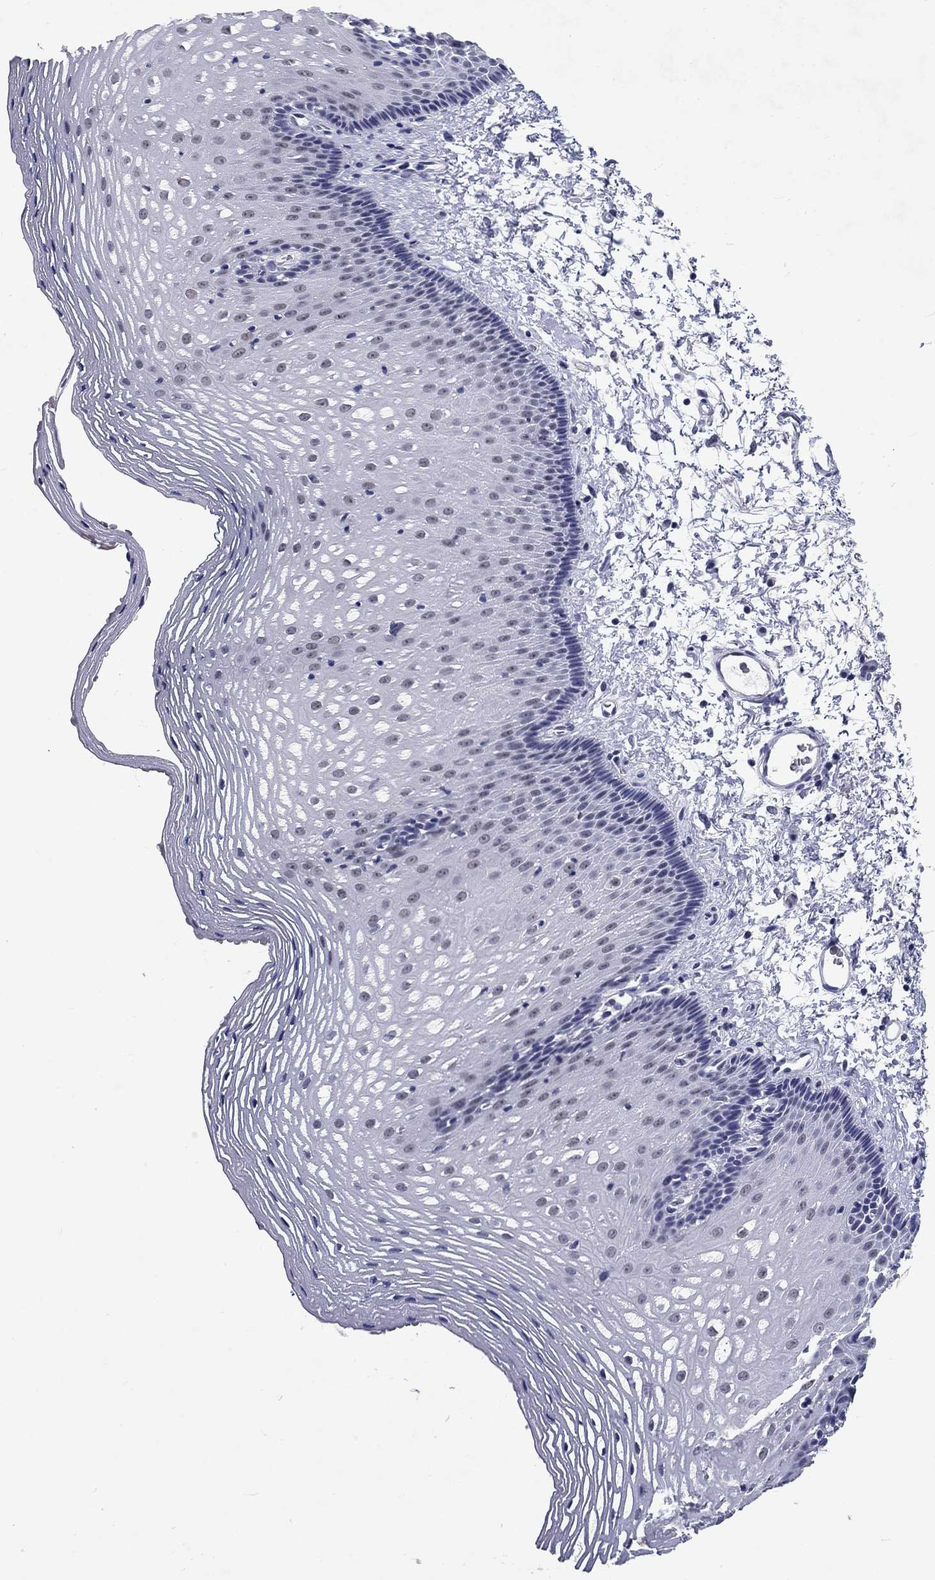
{"staining": {"intensity": "negative", "quantity": "none", "location": "none"}, "tissue": "esophagus", "cell_type": "Squamous epithelial cells", "image_type": "normal", "snomed": [{"axis": "morphology", "description": "Normal tissue, NOS"}, {"axis": "topography", "description": "Esophagus"}], "caption": "Micrograph shows no protein expression in squamous epithelial cells of normal esophagus.", "gene": "GRIN1", "patient": {"sex": "male", "age": 76}}